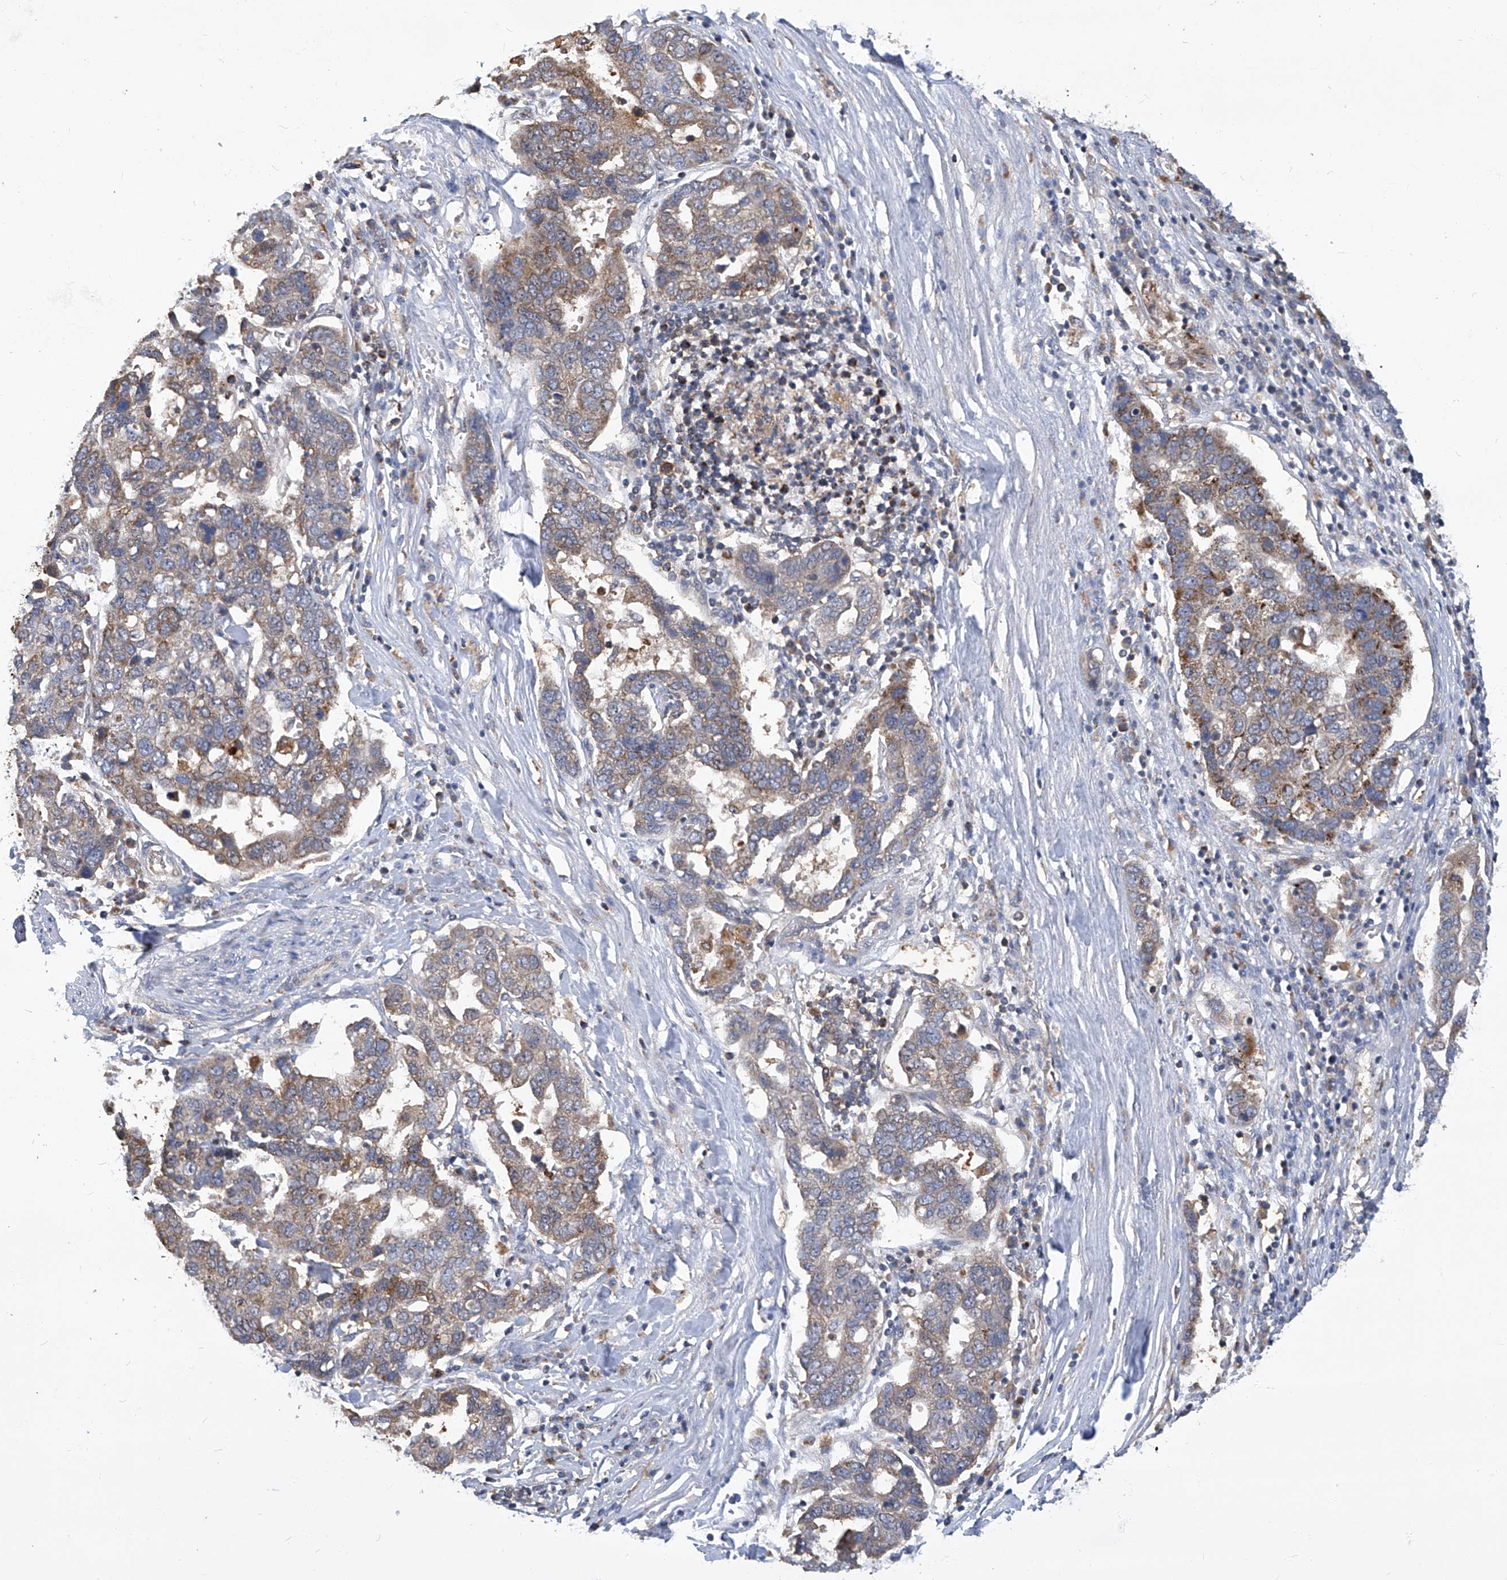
{"staining": {"intensity": "weak", "quantity": "25%-75%", "location": "cytoplasmic/membranous"}, "tissue": "pancreatic cancer", "cell_type": "Tumor cells", "image_type": "cancer", "snomed": [{"axis": "morphology", "description": "Adenocarcinoma, NOS"}, {"axis": "topography", "description": "Pancreas"}], "caption": "Immunohistochemical staining of adenocarcinoma (pancreatic) shows low levels of weak cytoplasmic/membranous expression in about 25%-75% of tumor cells. The protein of interest is stained brown, and the nuclei are stained in blue (DAB (3,3'-diaminobenzidine) IHC with brightfield microscopy, high magnification).", "gene": "TNFRSF13B", "patient": {"sex": "female", "age": 61}}